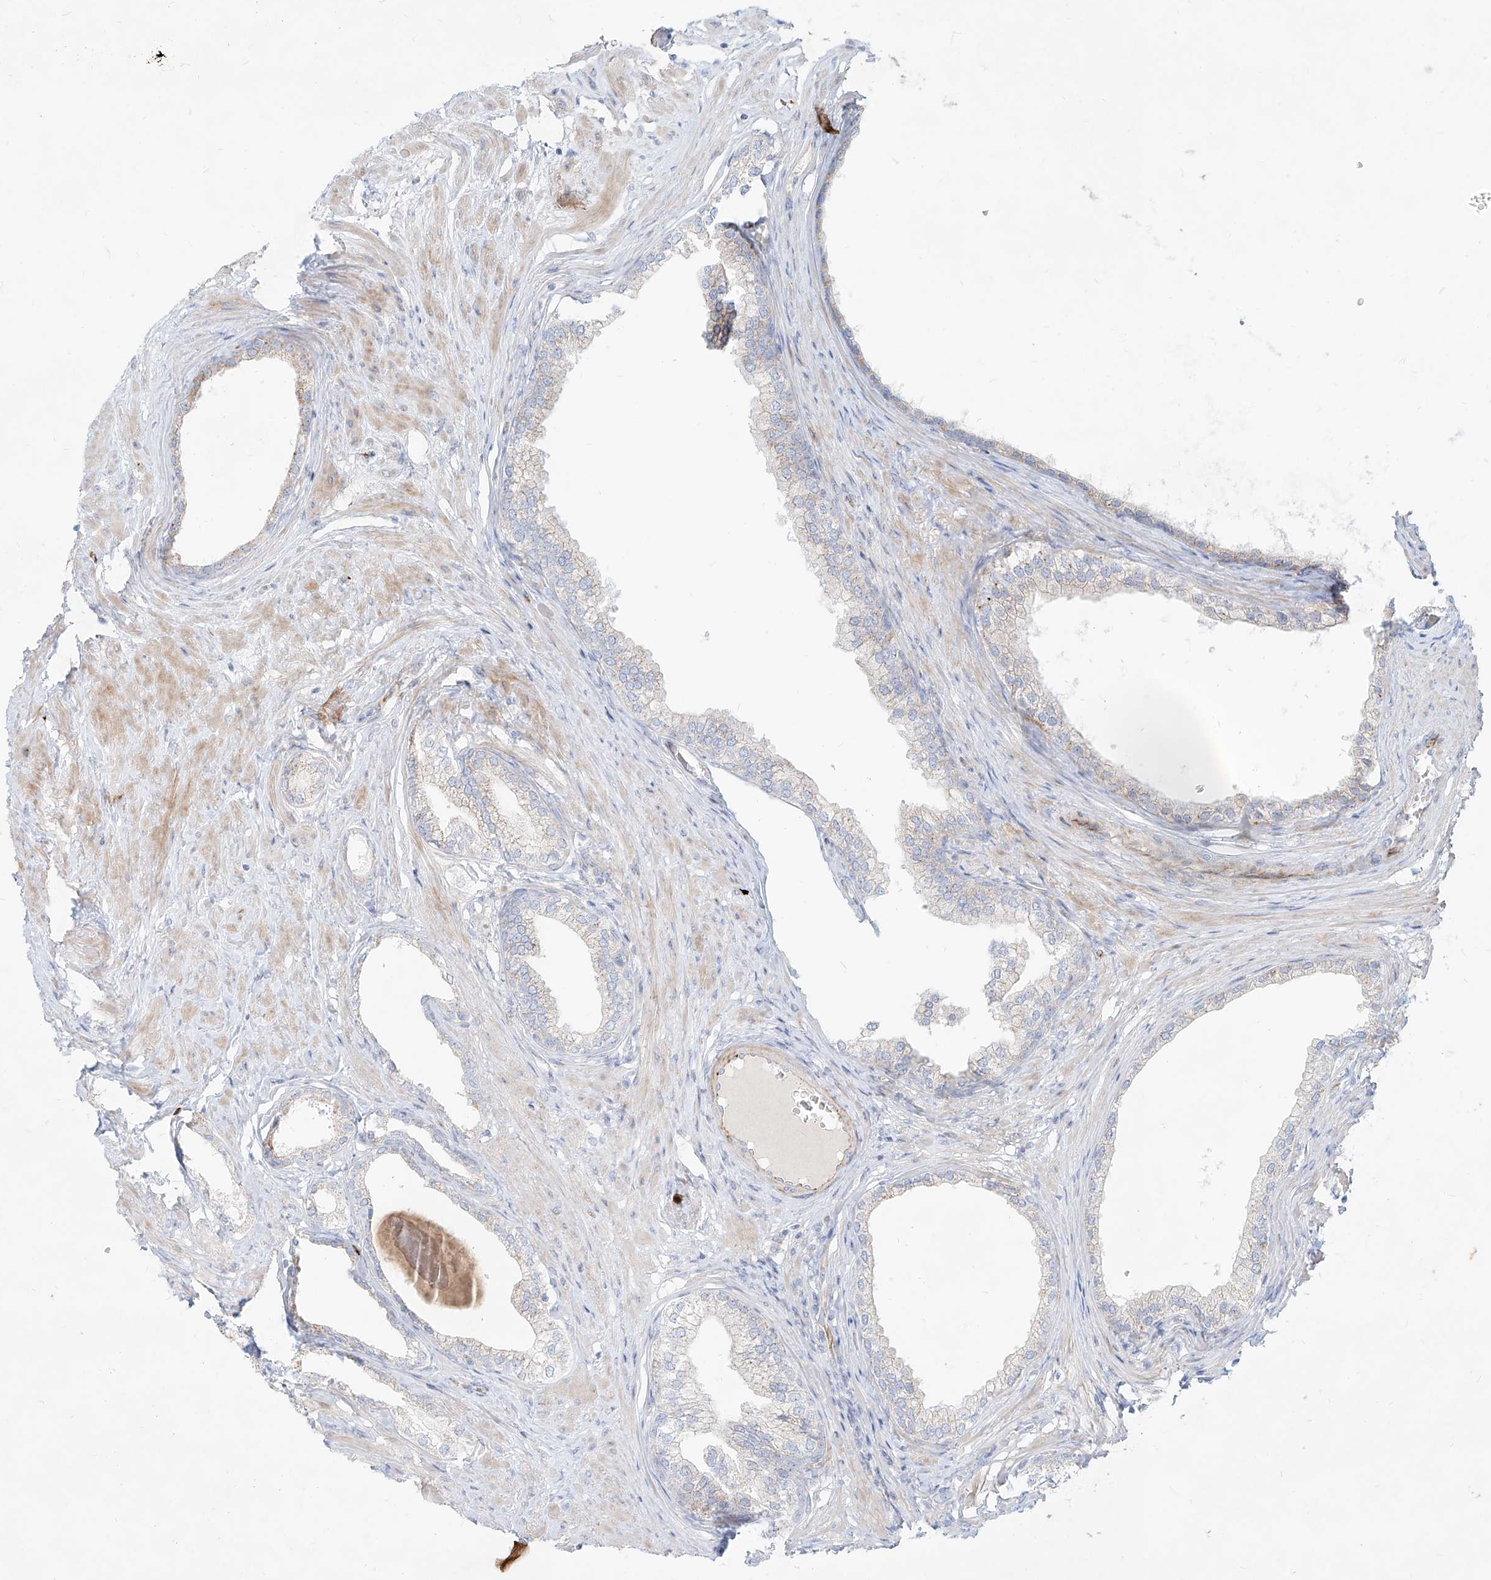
{"staining": {"intensity": "weak", "quantity": "<25%", "location": "cytoplasmic/membranous"}, "tissue": "prostate", "cell_type": "Glandular cells", "image_type": "normal", "snomed": [{"axis": "morphology", "description": "Normal tissue, NOS"}, {"axis": "morphology", "description": "Urothelial carcinoma, Low grade"}, {"axis": "topography", "description": "Urinary bladder"}, {"axis": "topography", "description": "Prostate"}], "caption": "Immunohistochemistry image of normal human prostate stained for a protein (brown), which reveals no staining in glandular cells.", "gene": "MTX2", "patient": {"sex": "male", "age": 60}}